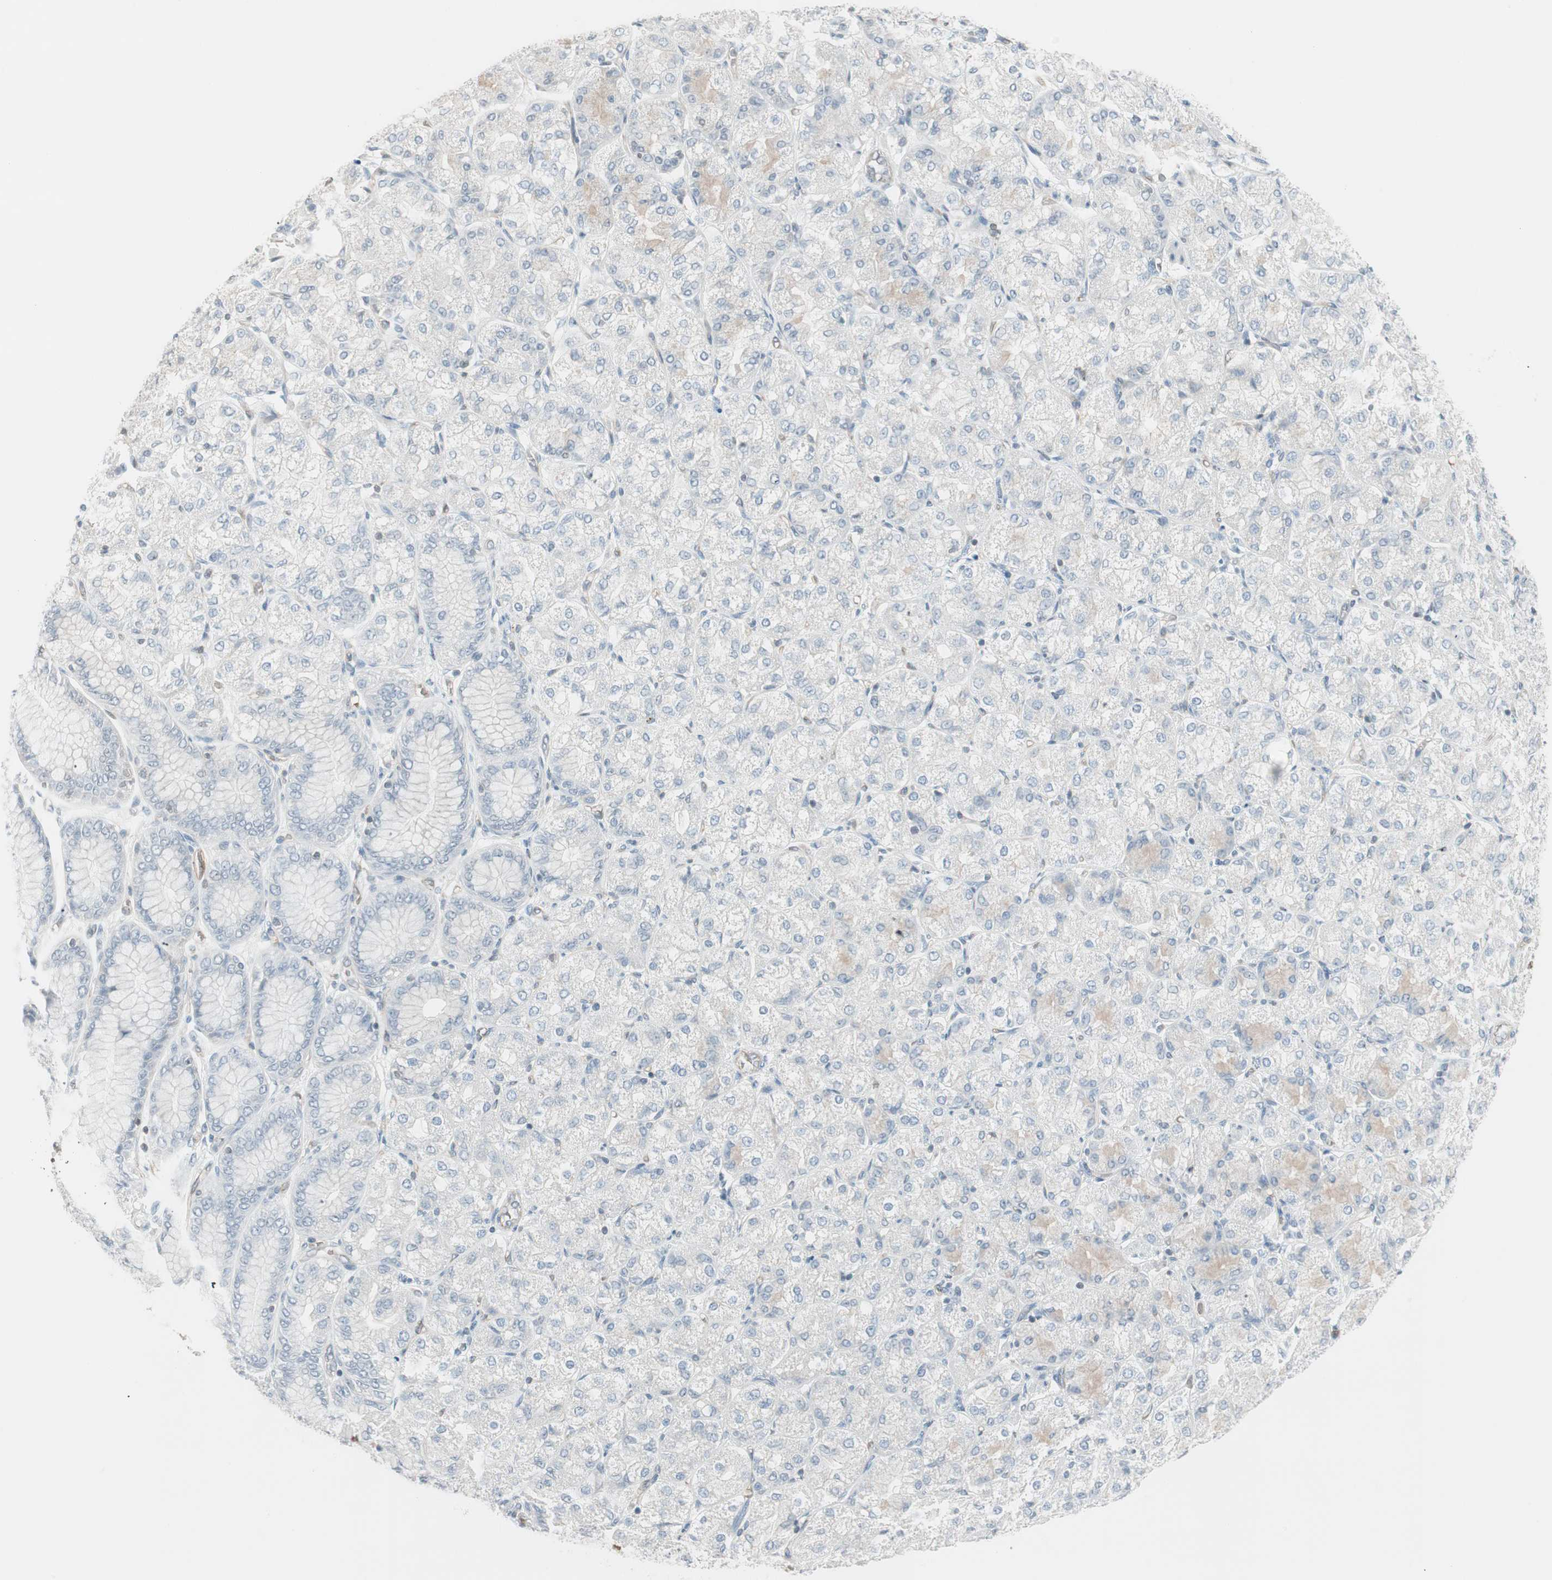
{"staining": {"intensity": "negative", "quantity": "none", "location": "none"}, "tissue": "stomach cancer", "cell_type": "Tumor cells", "image_type": "cancer", "snomed": [{"axis": "morphology", "description": "Normal tissue, NOS"}, {"axis": "morphology", "description": "Adenocarcinoma, NOS"}, {"axis": "morphology", "description": "Adenocarcinoma, High grade"}, {"axis": "topography", "description": "Stomach, upper"}, {"axis": "topography", "description": "Stomach"}], "caption": "Immunohistochemistry (IHC) image of adenocarcinoma (high-grade) (stomach) stained for a protein (brown), which displays no staining in tumor cells.", "gene": "MAP4K1", "patient": {"sex": "female", "age": 65}}